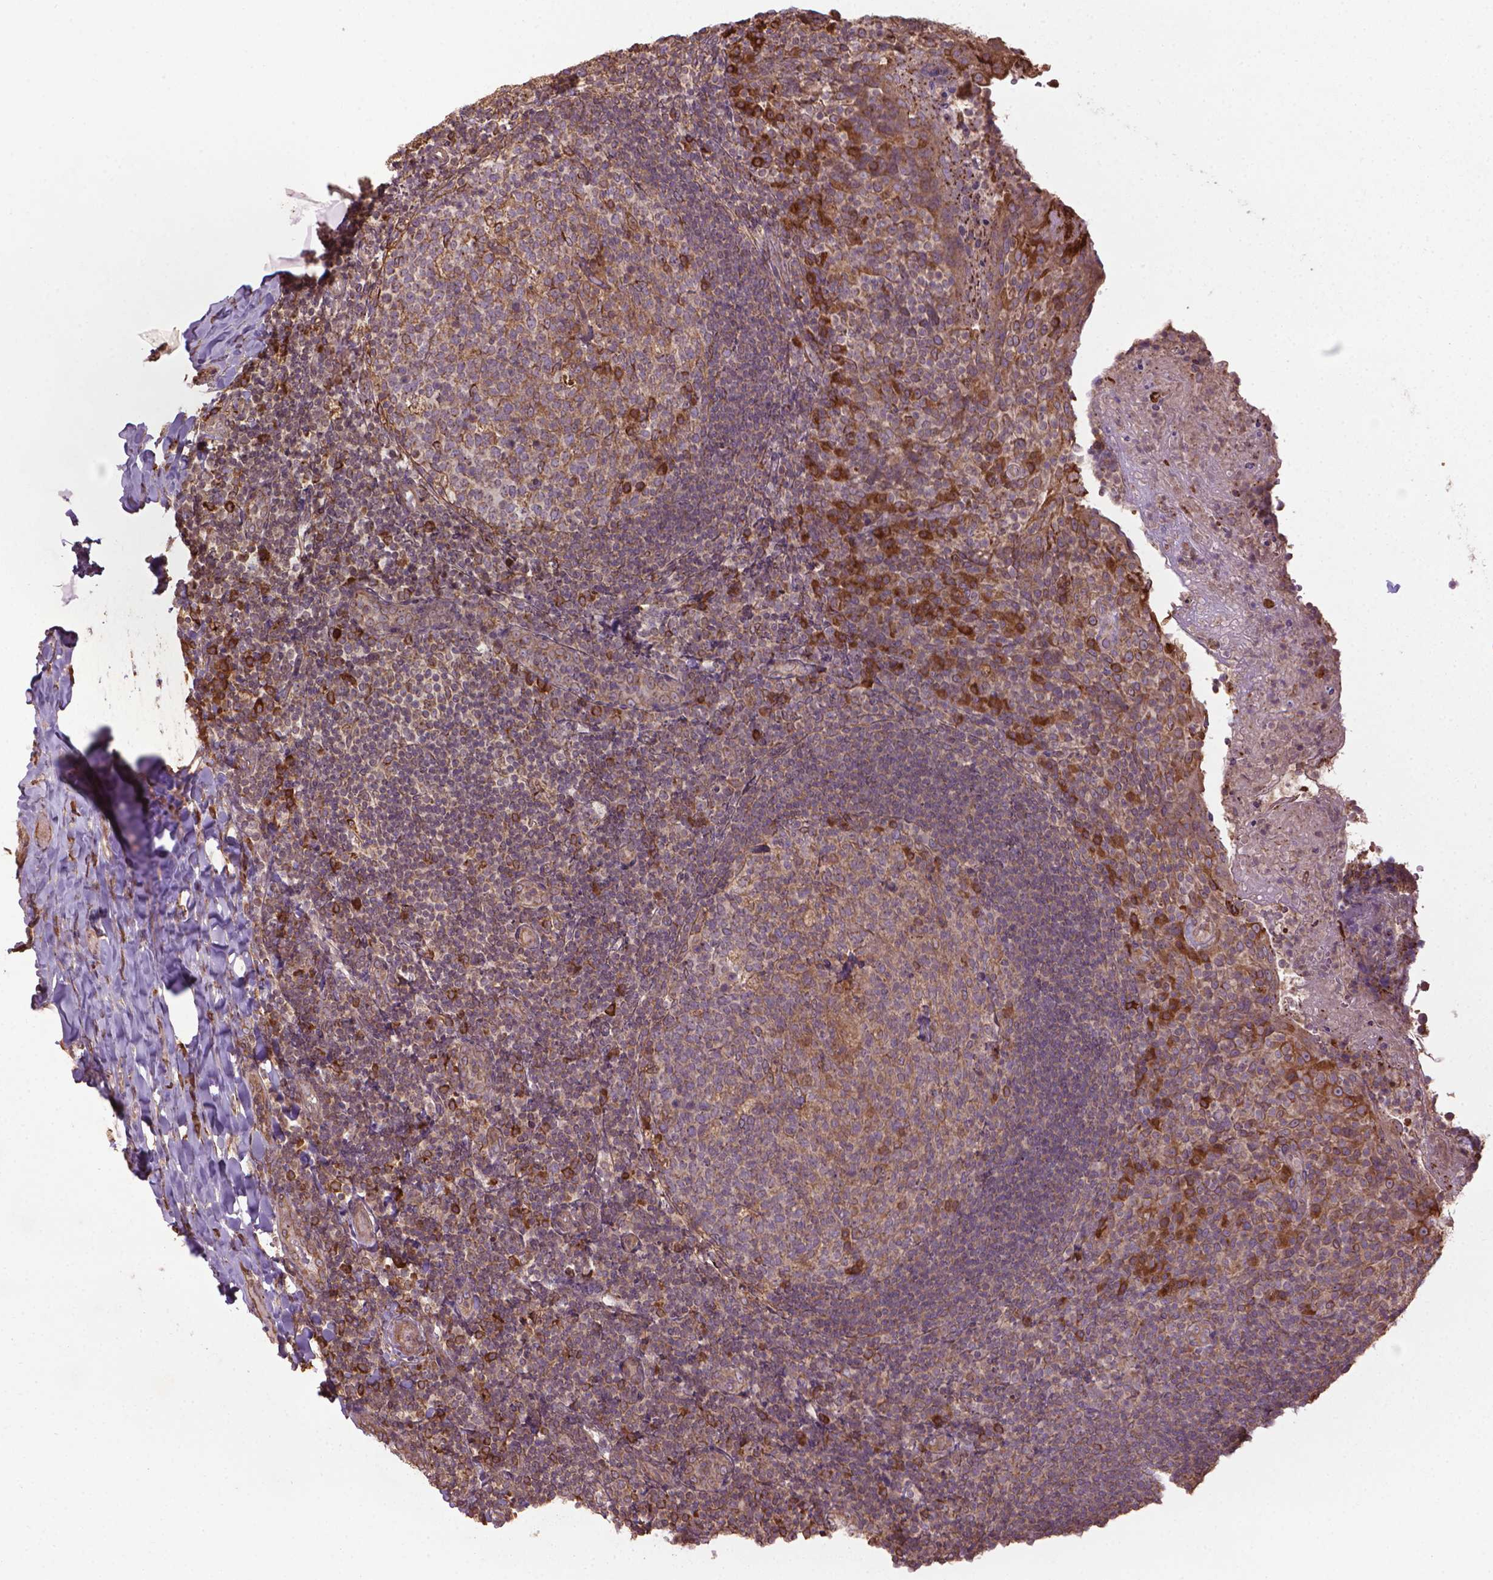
{"staining": {"intensity": "moderate", "quantity": "<25%", "location": "cytoplasmic/membranous"}, "tissue": "tonsil", "cell_type": "Germinal center cells", "image_type": "normal", "snomed": [{"axis": "morphology", "description": "Normal tissue, NOS"}, {"axis": "topography", "description": "Tonsil"}], "caption": "This is a histology image of immunohistochemistry (IHC) staining of normal tonsil, which shows moderate expression in the cytoplasmic/membranous of germinal center cells.", "gene": "GAS1", "patient": {"sex": "female", "age": 10}}